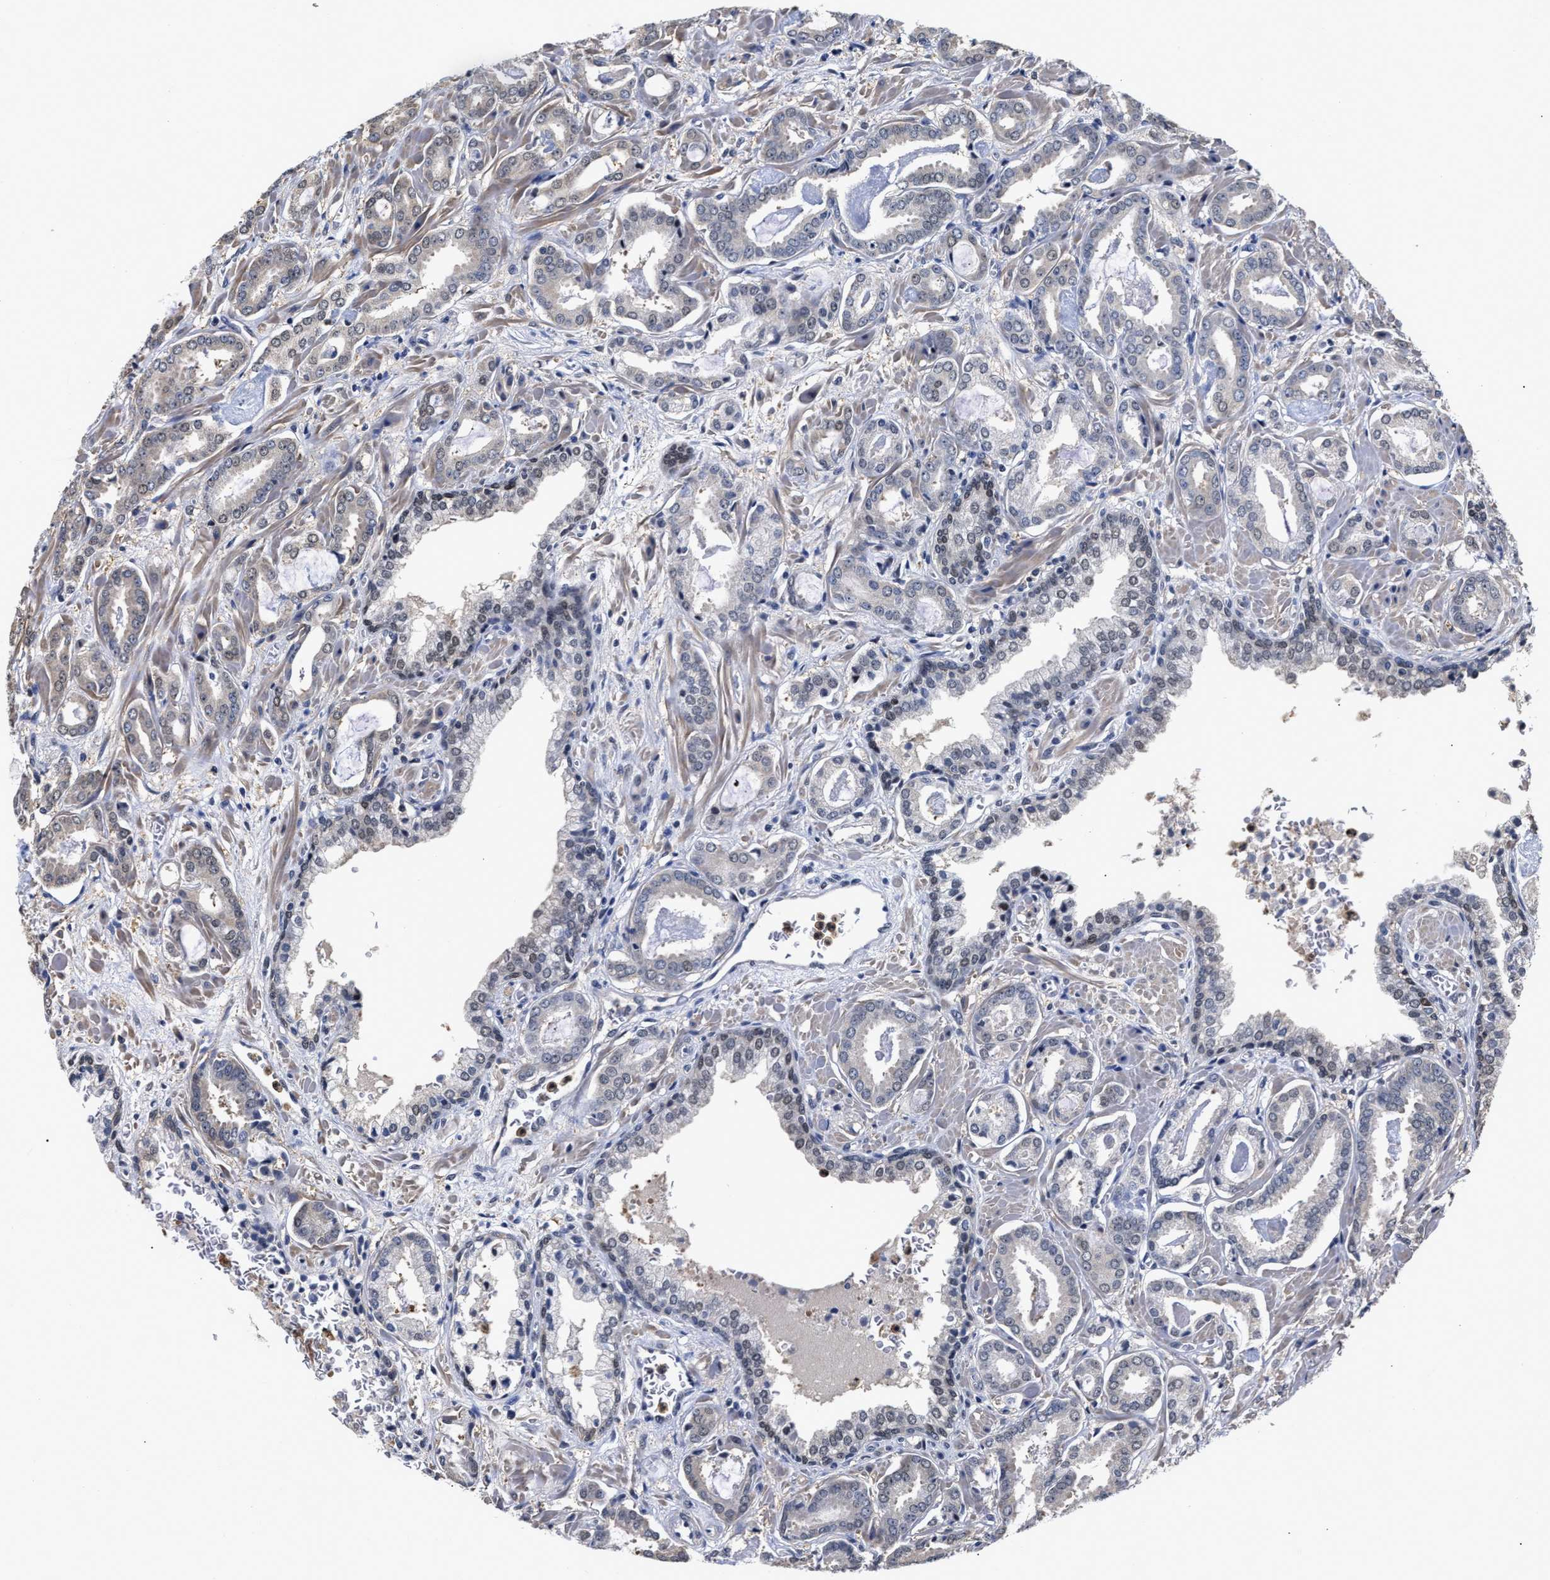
{"staining": {"intensity": "negative", "quantity": "none", "location": "none"}, "tissue": "prostate cancer", "cell_type": "Tumor cells", "image_type": "cancer", "snomed": [{"axis": "morphology", "description": "Adenocarcinoma, Low grade"}, {"axis": "topography", "description": "Prostate"}], "caption": "Photomicrograph shows no significant protein staining in tumor cells of prostate cancer.", "gene": "KLHDC1", "patient": {"sex": "male", "age": 53}}